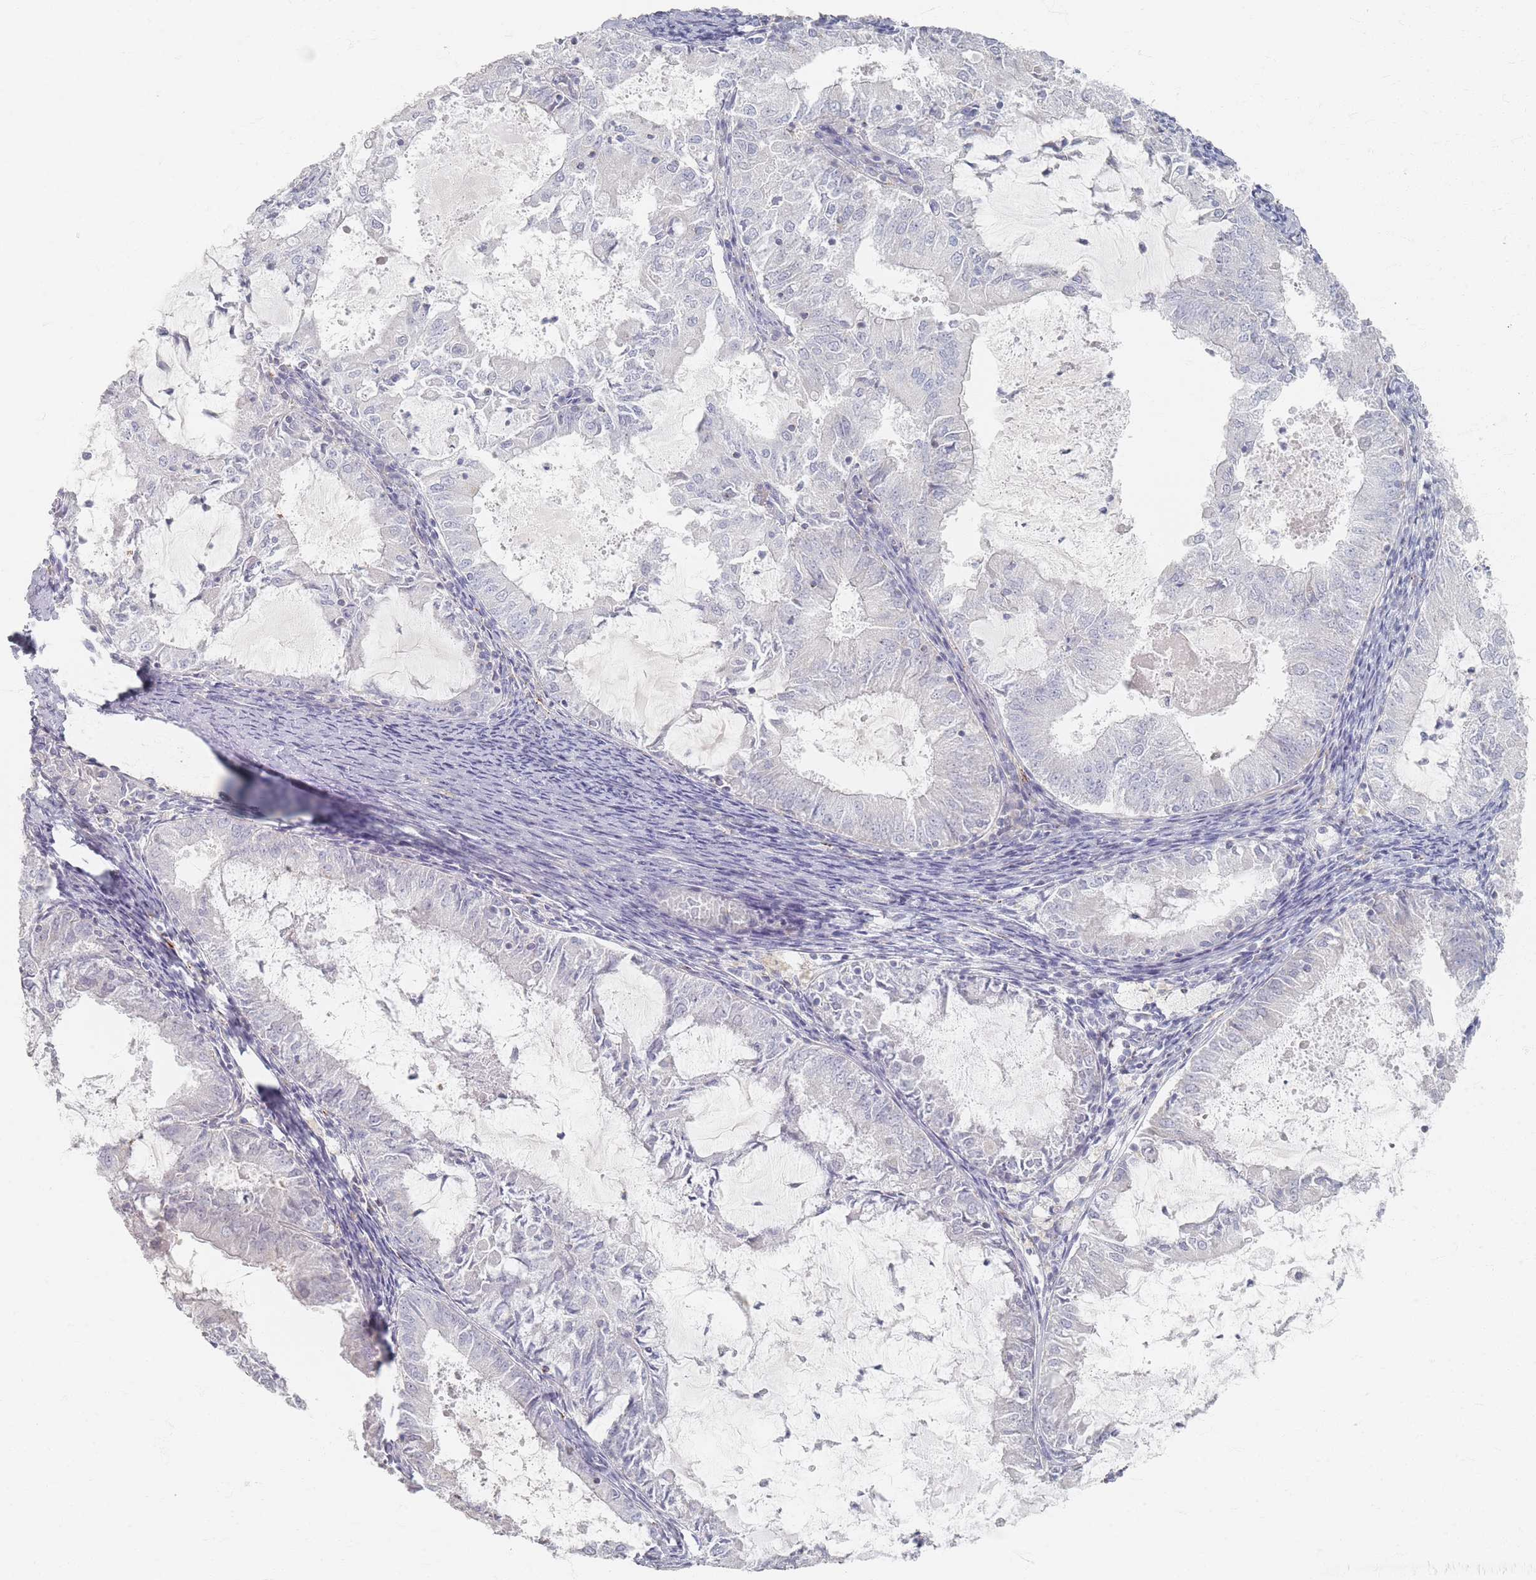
{"staining": {"intensity": "negative", "quantity": "none", "location": "none"}, "tissue": "endometrial cancer", "cell_type": "Tumor cells", "image_type": "cancer", "snomed": [{"axis": "morphology", "description": "Adenocarcinoma, NOS"}, {"axis": "topography", "description": "Endometrium"}], "caption": "Human endometrial cancer stained for a protein using IHC demonstrates no positivity in tumor cells.", "gene": "SLC2A11", "patient": {"sex": "female", "age": 57}}